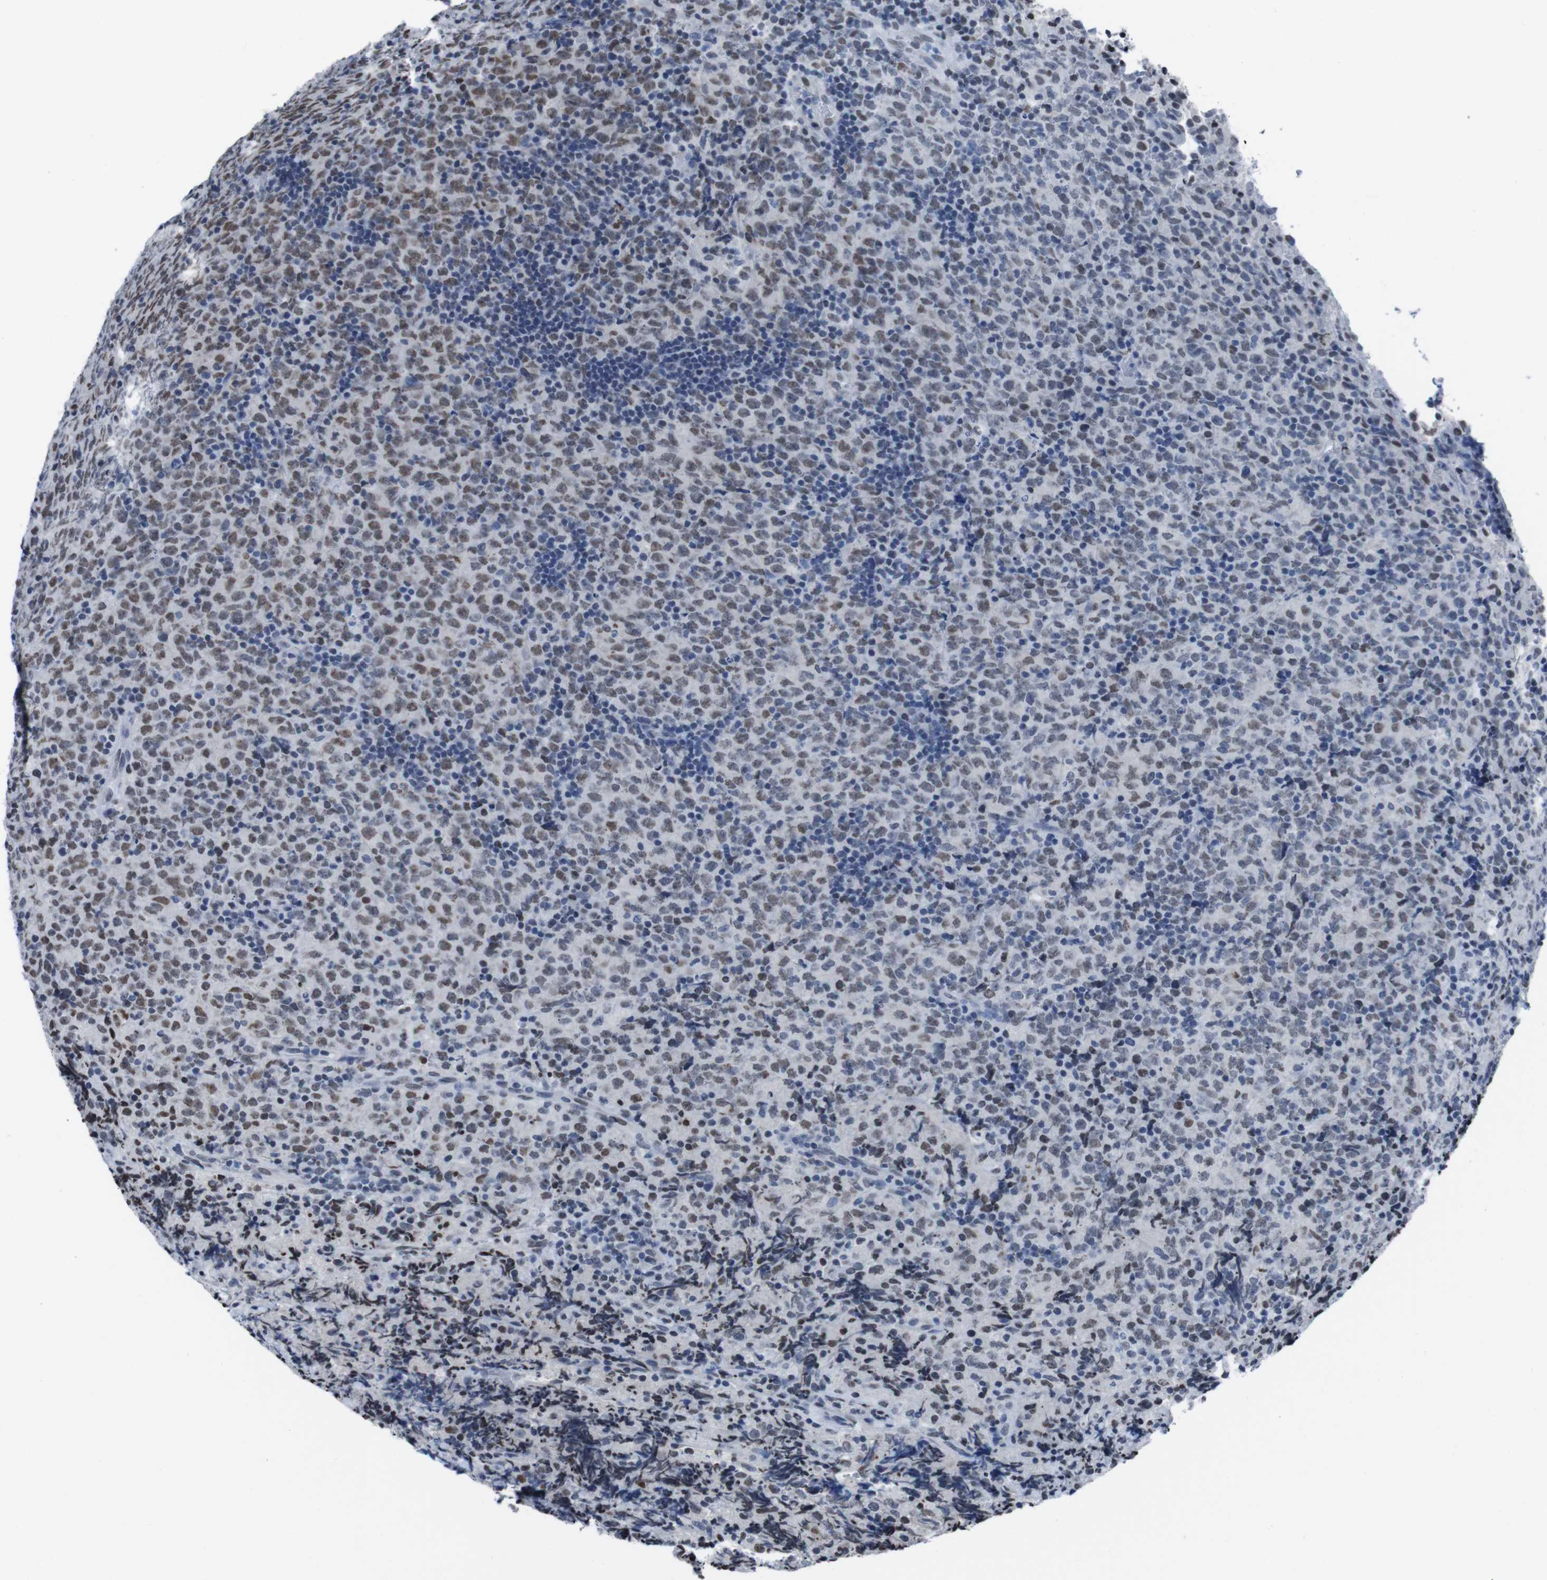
{"staining": {"intensity": "weak", "quantity": ">75%", "location": "nuclear"}, "tissue": "lymphoma", "cell_type": "Tumor cells", "image_type": "cancer", "snomed": [{"axis": "morphology", "description": "Malignant lymphoma, non-Hodgkin's type, High grade"}, {"axis": "topography", "description": "Tonsil"}], "caption": "High-grade malignant lymphoma, non-Hodgkin's type tissue exhibits weak nuclear staining in about >75% of tumor cells", "gene": "PIP4P2", "patient": {"sex": "female", "age": 36}}